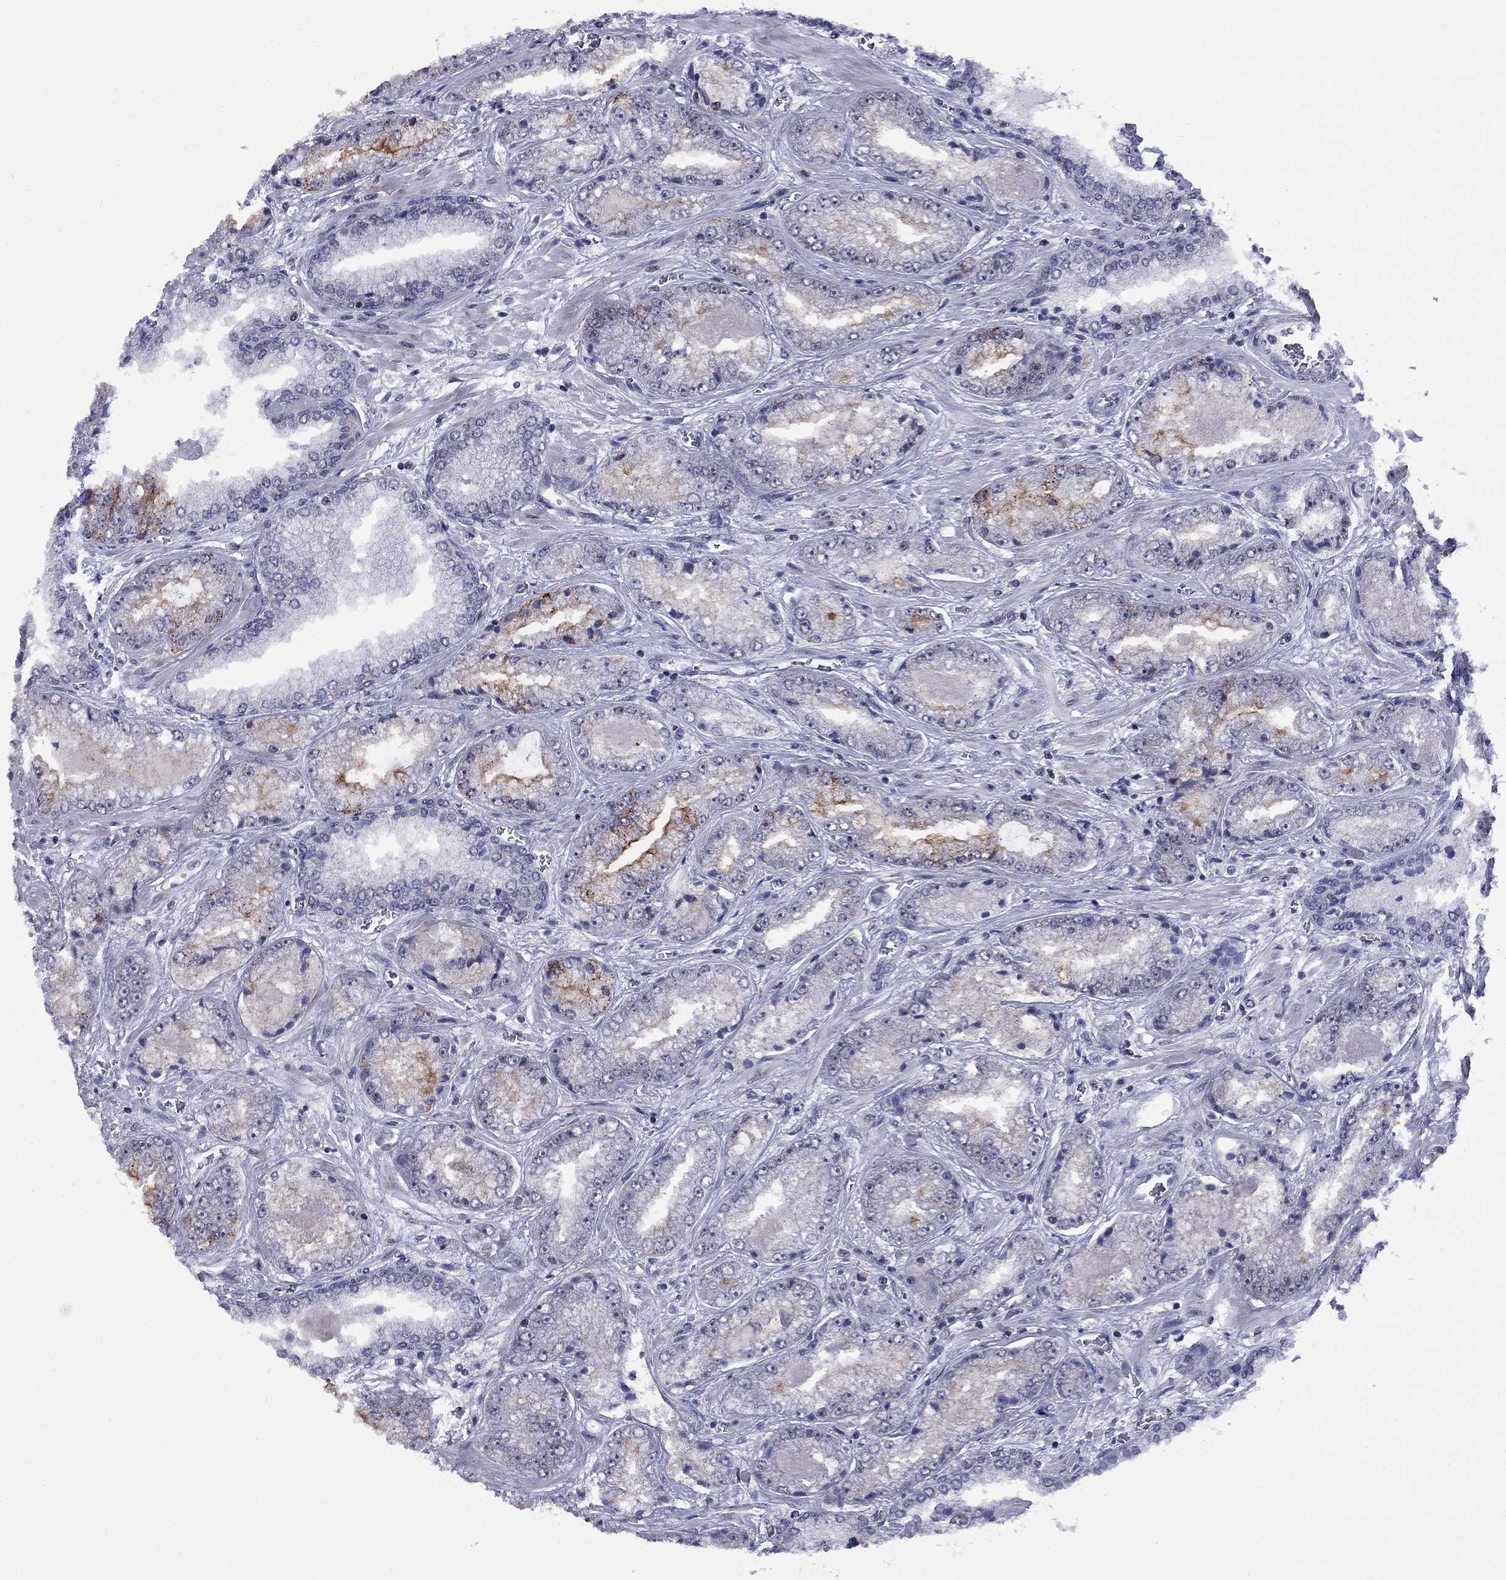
{"staining": {"intensity": "negative", "quantity": "none", "location": "none"}, "tissue": "prostate cancer", "cell_type": "Tumor cells", "image_type": "cancer", "snomed": [{"axis": "morphology", "description": "Adenocarcinoma, Low grade"}, {"axis": "topography", "description": "Prostate"}], "caption": "Photomicrograph shows no significant protein positivity in tumor cells of prostate low-grade adenocarcinoma. Brightfield microscopy of IHC stained with DAB (brown) and hematoxylin (blue), captured at high magnification.", "gene": "TAF9", "patient": {"sex": "male", "age": 57}}